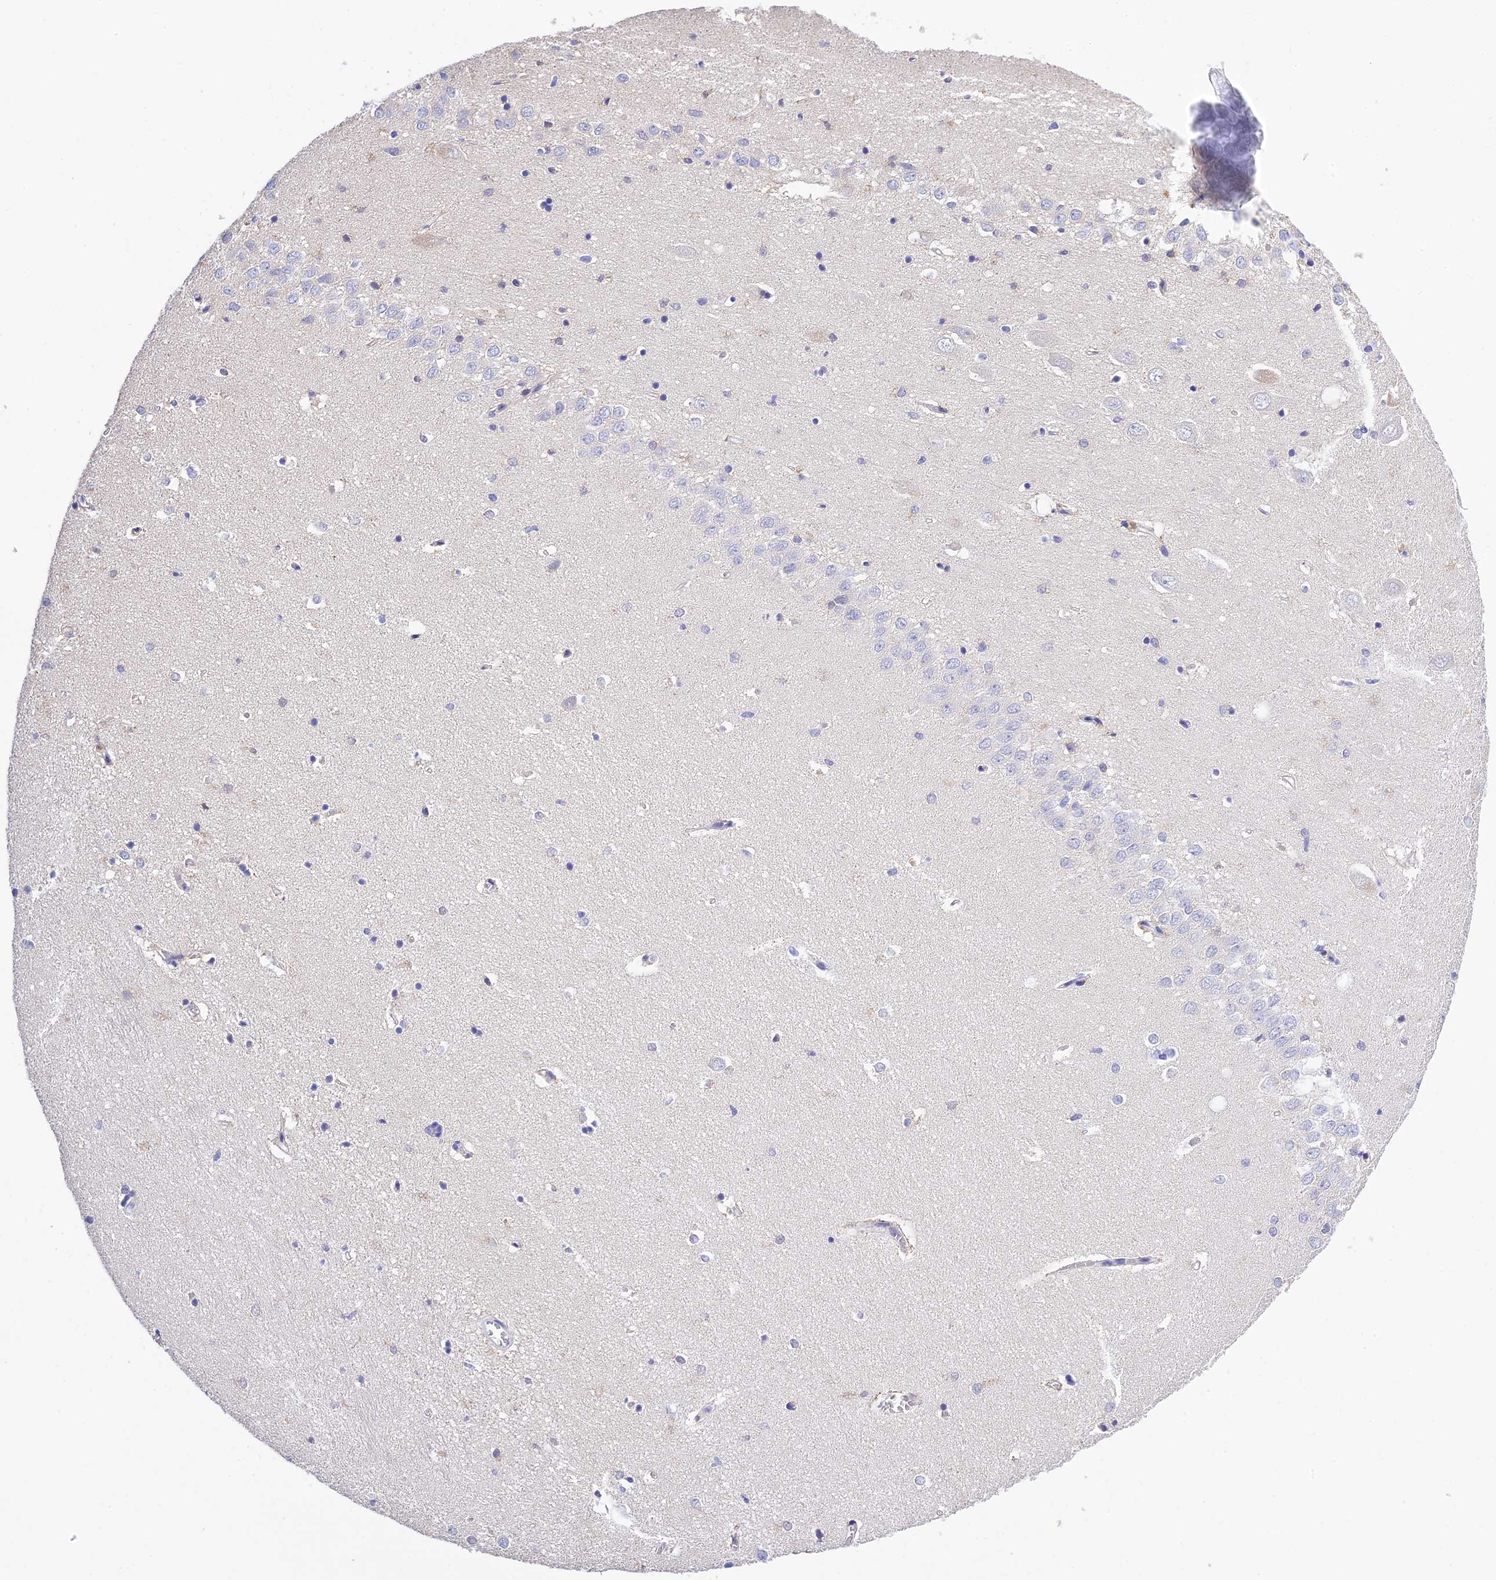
{"staining": {"intensity": "negative", "quantity": "none", "location": "none"}, "tissue": "hippocampus", "cell_type": "Glial cells", "image_type": "normal", "snomed": [{"axis": "morphology", "description": "Normal tissue, NOS"}, {"axis": "topography", "description": "Hippocampus"}], "caption": "Unremarkable hippocampus was stained to show a protein in brown. There is no significant expression in glial cells.", "gene": "MS4A5", "patient": {"sex": "female", "age": 64}}